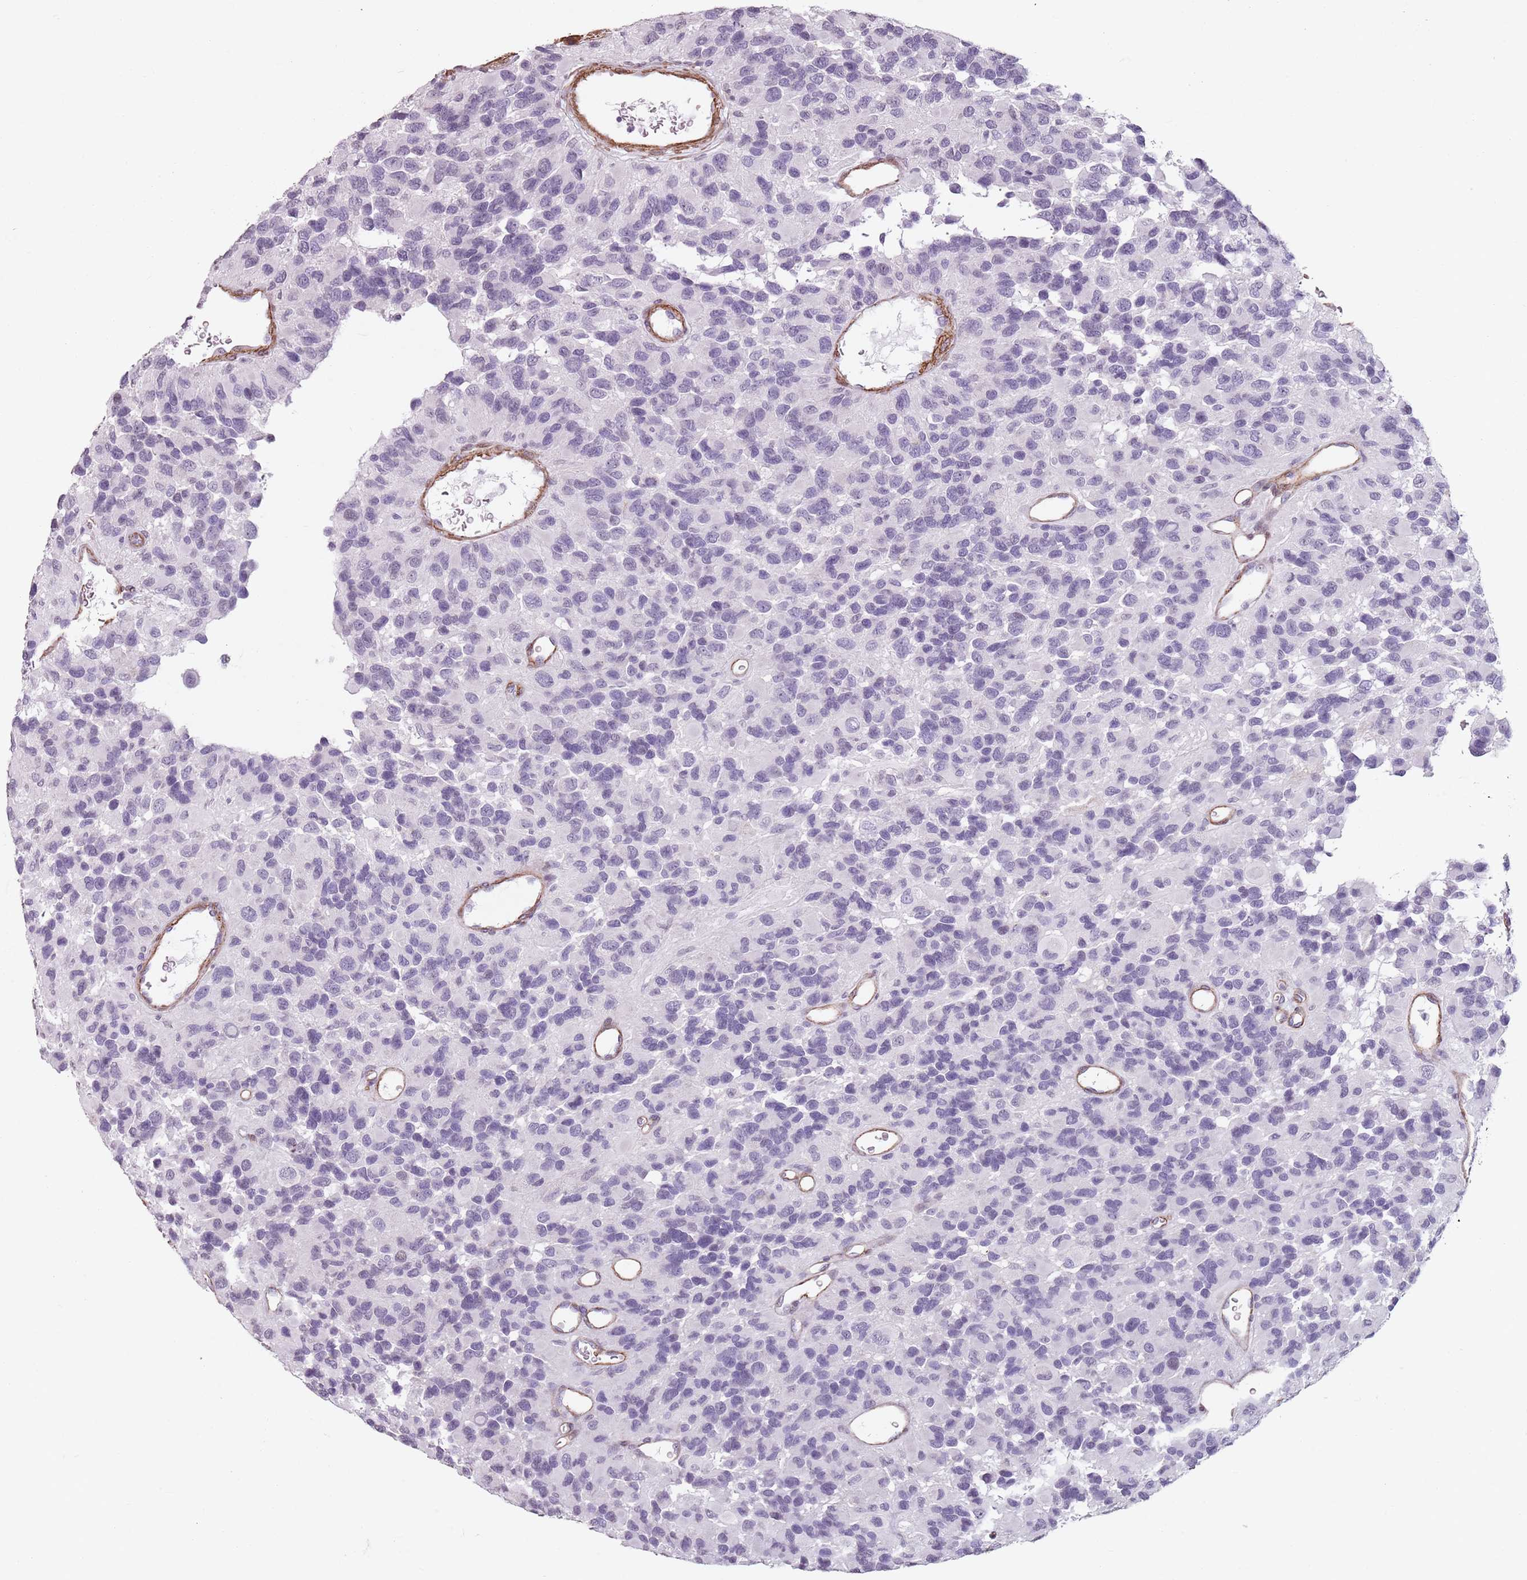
{"staining": {"intensity": "negative", "quantity": "none", "location": "none"}, "tissue": "glioma", "cell_type": "Tumor cells", "image_type": "cancer", "snomed": [{"axis": "morphology", "description": "Glioma, malignant, High grade"}, {"axis": "topography", "description": "Brain"}], "caption": "Human glioma stained for a protein using IHC shows no staining in tumor cells.", "gene": "TMC4", "patient": {"sex": "male", "age": 77}}